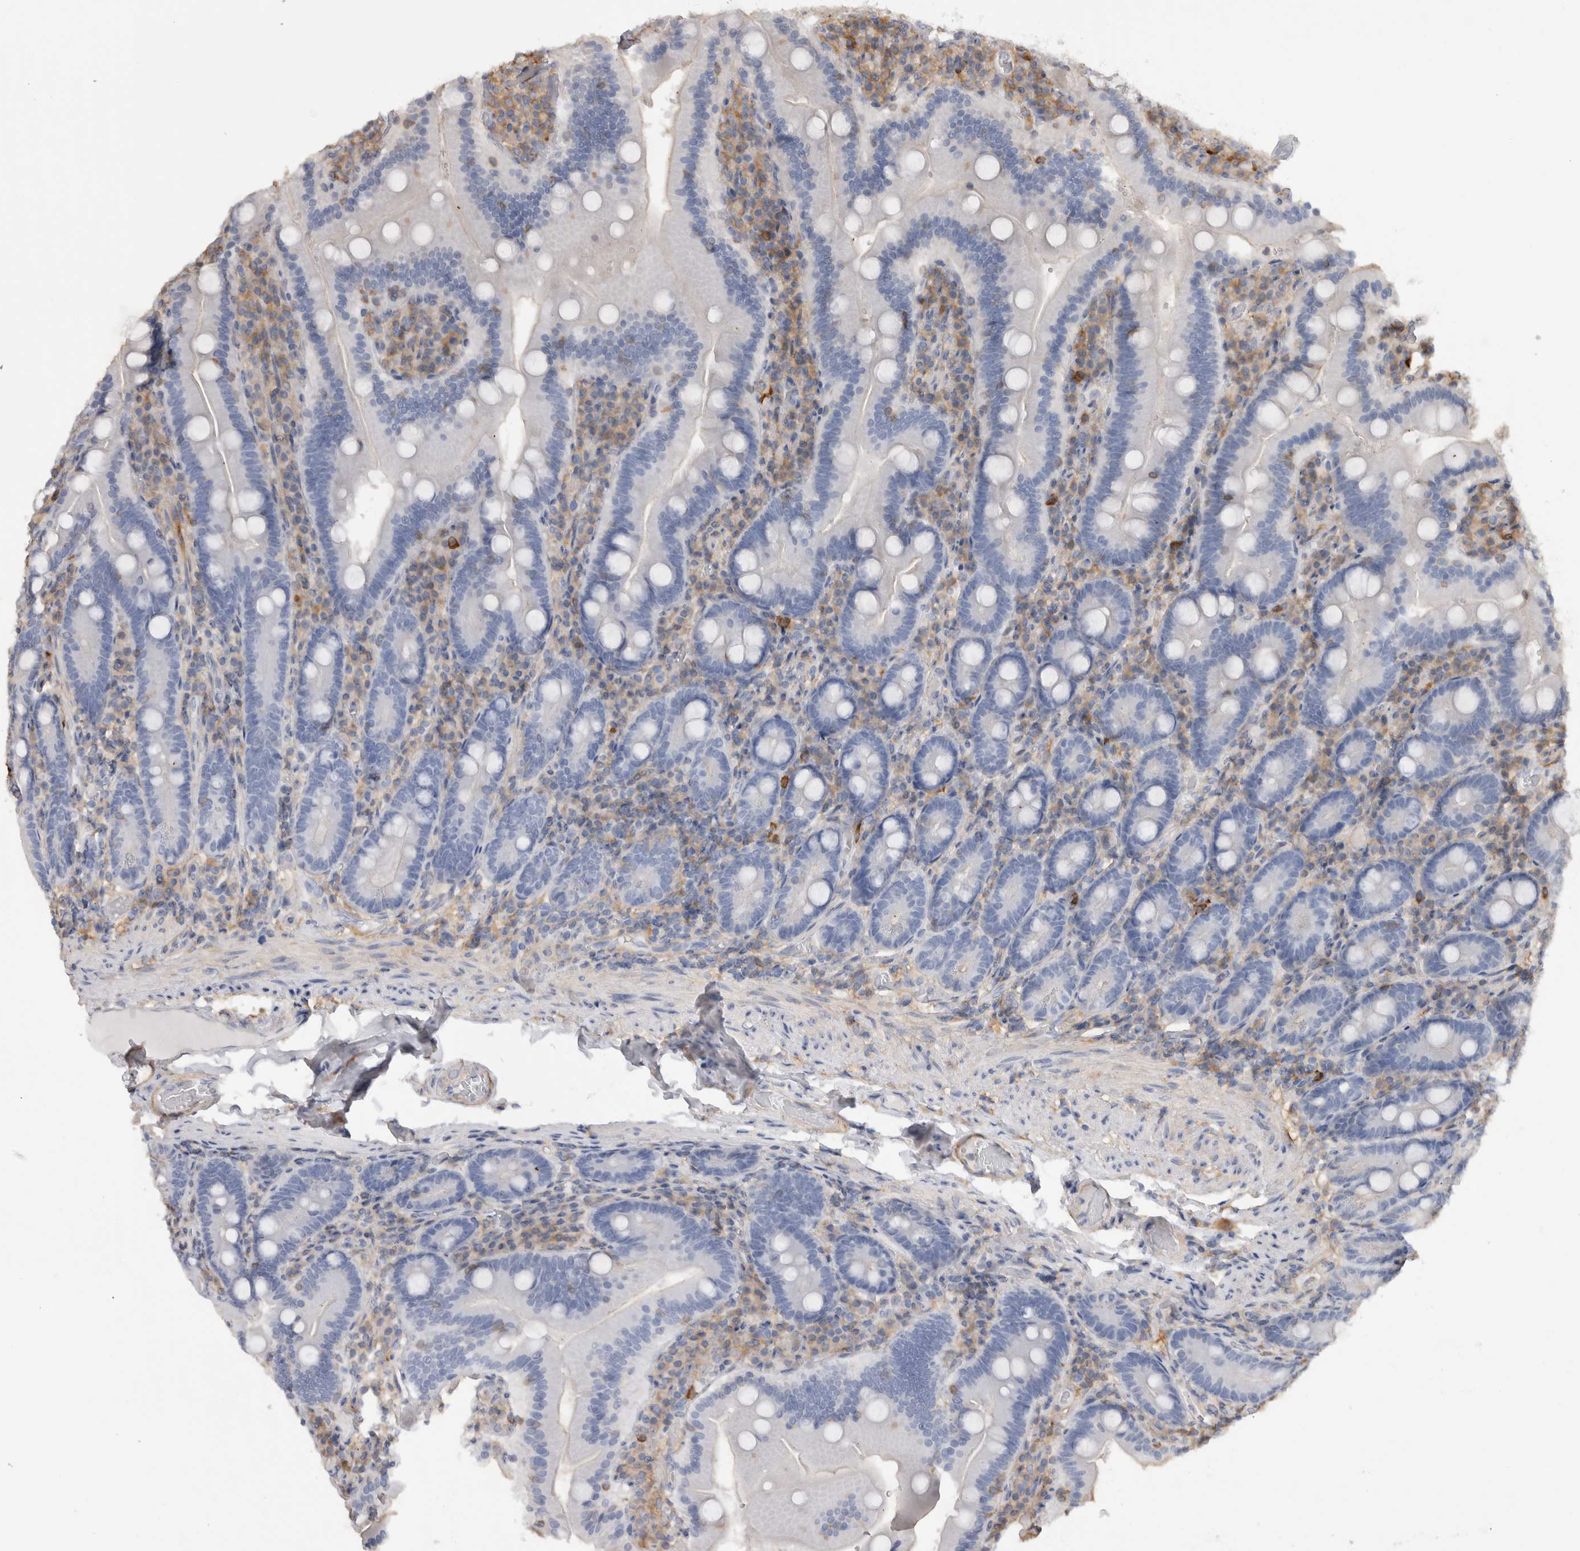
{"staining": {"intensity": "negative", "quantity": "none", "location": "none"}, "tissue": "duodenum", "cell_type": "Glandular cells", "image_type": "normal", "snomed": [{"axis": "morphology", "description": "Normal tissue, NOS"}, {"axis": "topography", "description": "Duodenum"}], "caption": "Photomicrograph shows no protein positivity in glandular cells of benign duodenum.", "gene": "SCRN1", "patient": {"sex": "female", "age": 62}}